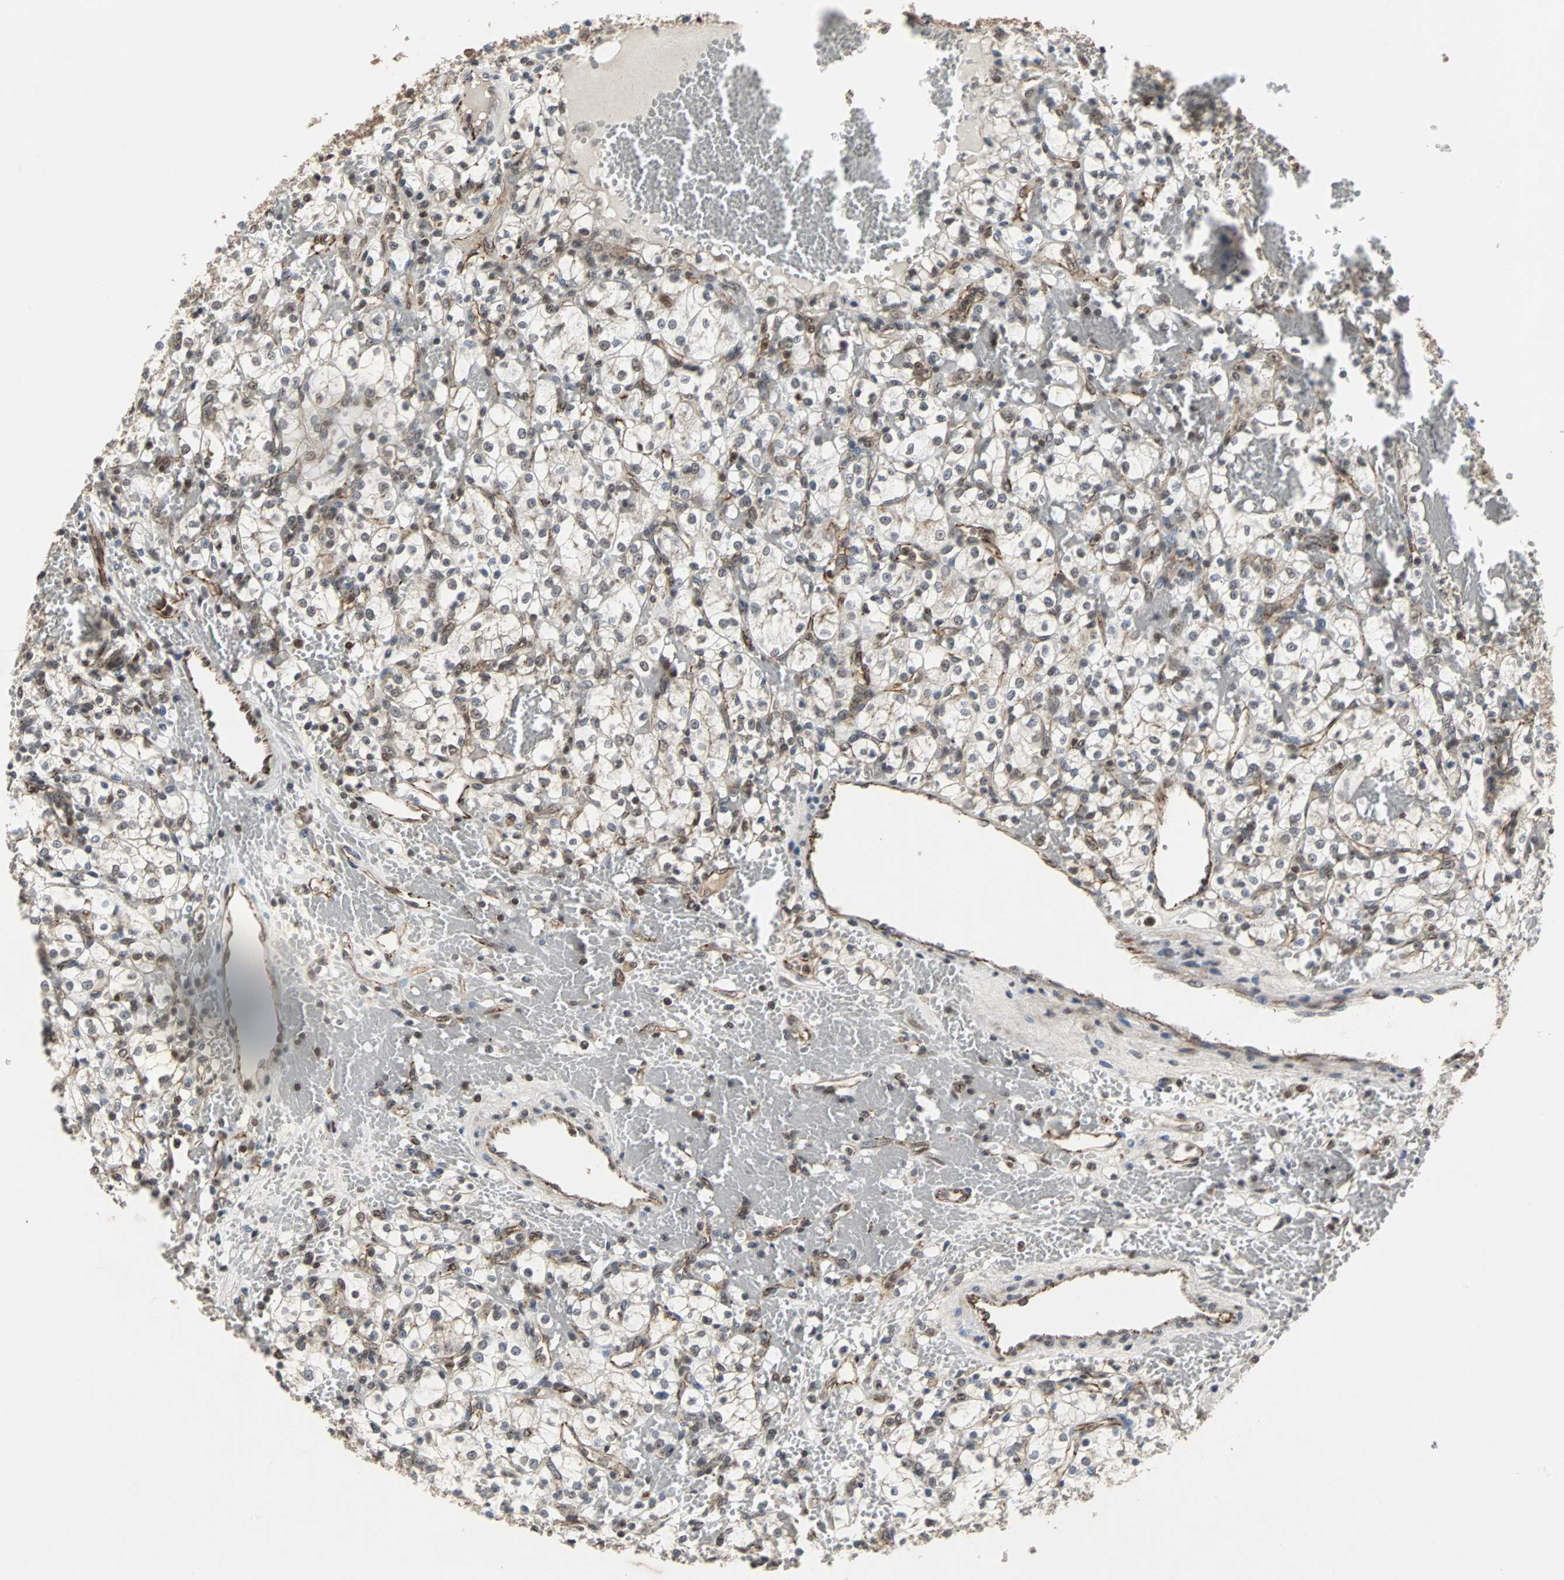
{"staining": {"intensity": "weak", "quantity": "25%-75%", "location": "cytoplasmic/membranous"}, "tissue": "renal cancer", "cell_type": "Tumor cells", "image_type": "cancer", "snomed": [{"axis": "morphology", "description": "Adenocarcinoma, NOS"}, {"axis": "topography", "description": "Kidney"}], "caption": "Renal cancer stained for a protein exhibits weak cytoplasmic/membranous positivity in tumor cells.", "gene": "LSR", "patient": {"sex": "female", "age": 60}}